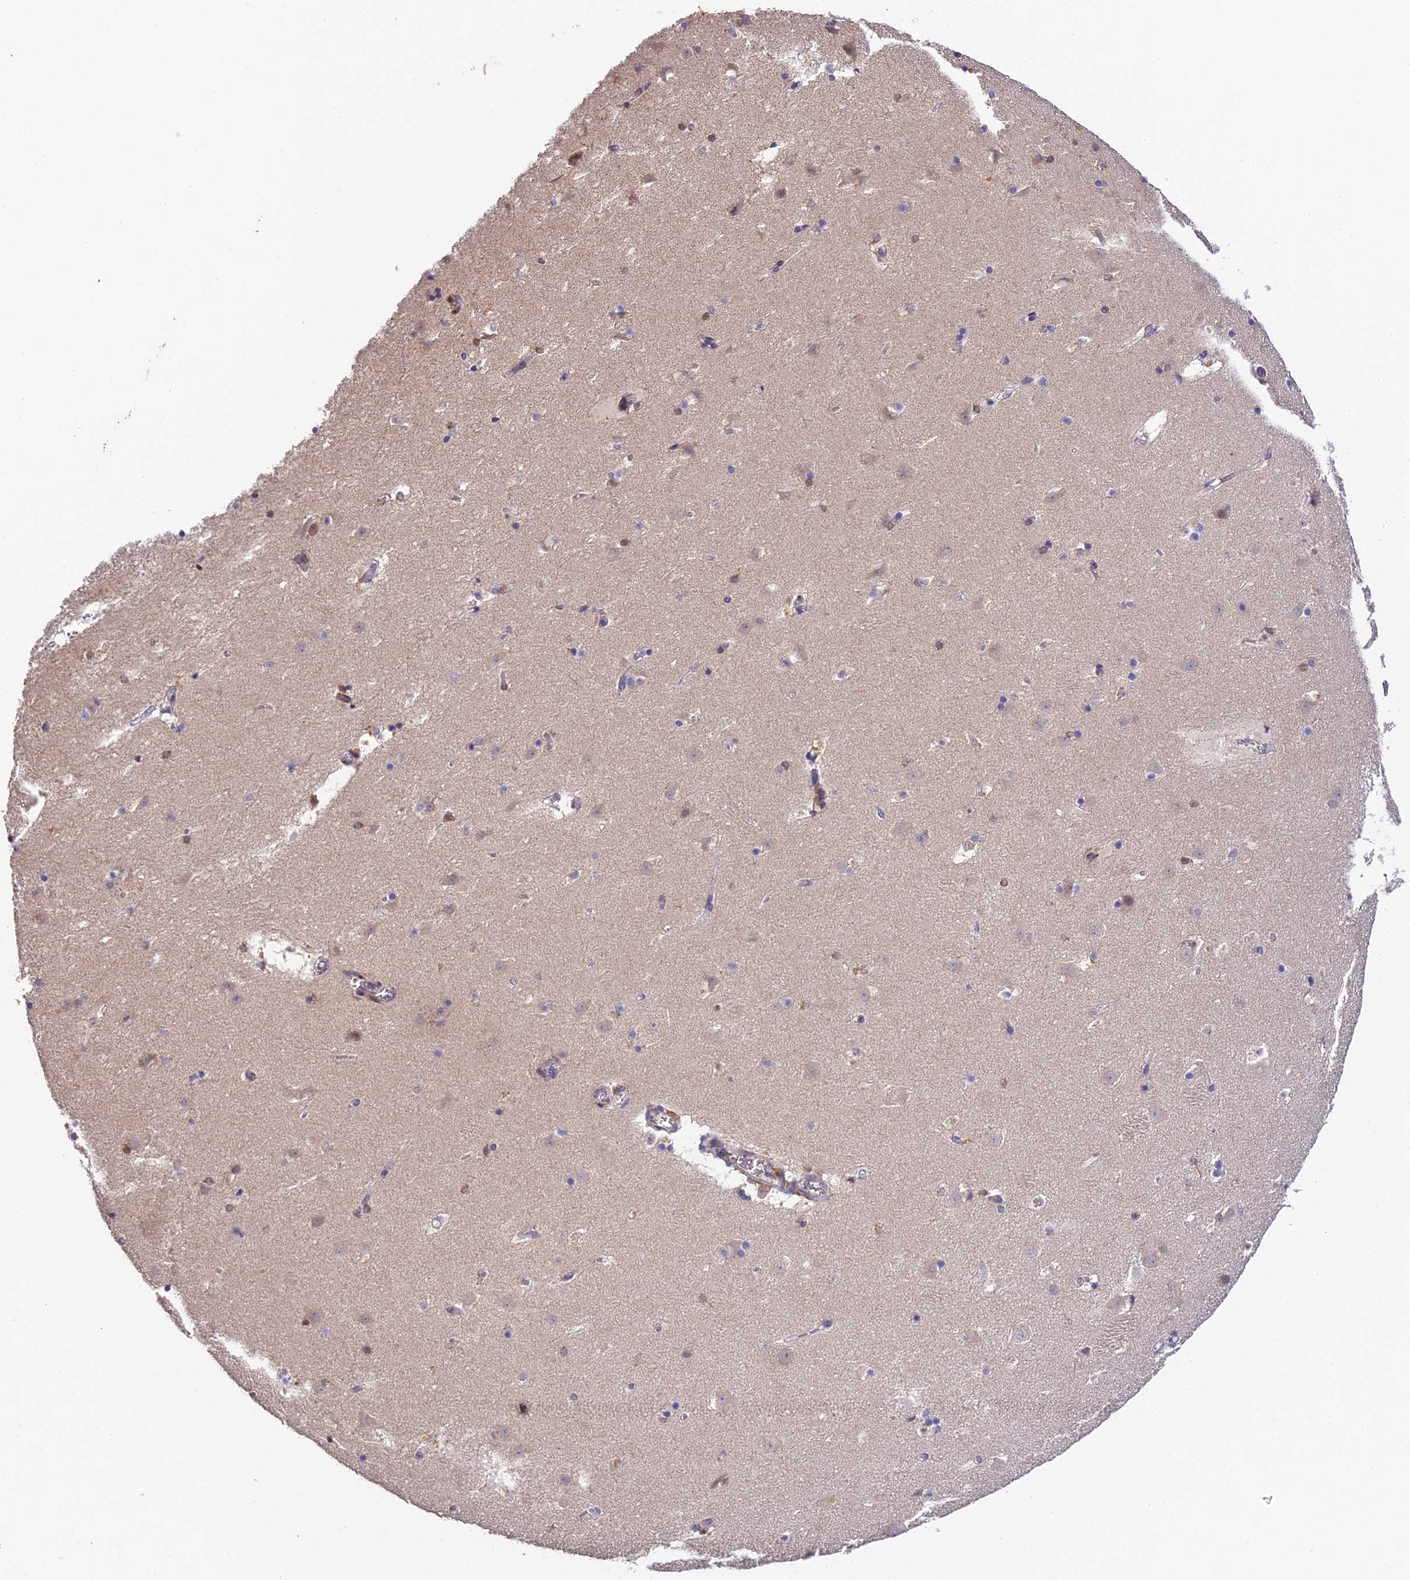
{"staining": {"intensity": "weak", "quantity": "25%-75%", "location": "cytoplasmic/membranous"}, "tissue": "caudate", "cell_type": "Glial cells", "image_type": "normal", "snomed": [{"axis": "morphology", "description": "Normal tissue, NOS"}, {"axis": "topography", "description": "Lateral ventricle wall"}], "caption": "Unremarkable caudate demonstrates weak cytoplasmic/membranous expression in about 25%-75% of glial cells, visualized by immunohistochemistry.", "gene": "TPRX1", "patient": {"sex": "male", "age": 45}}